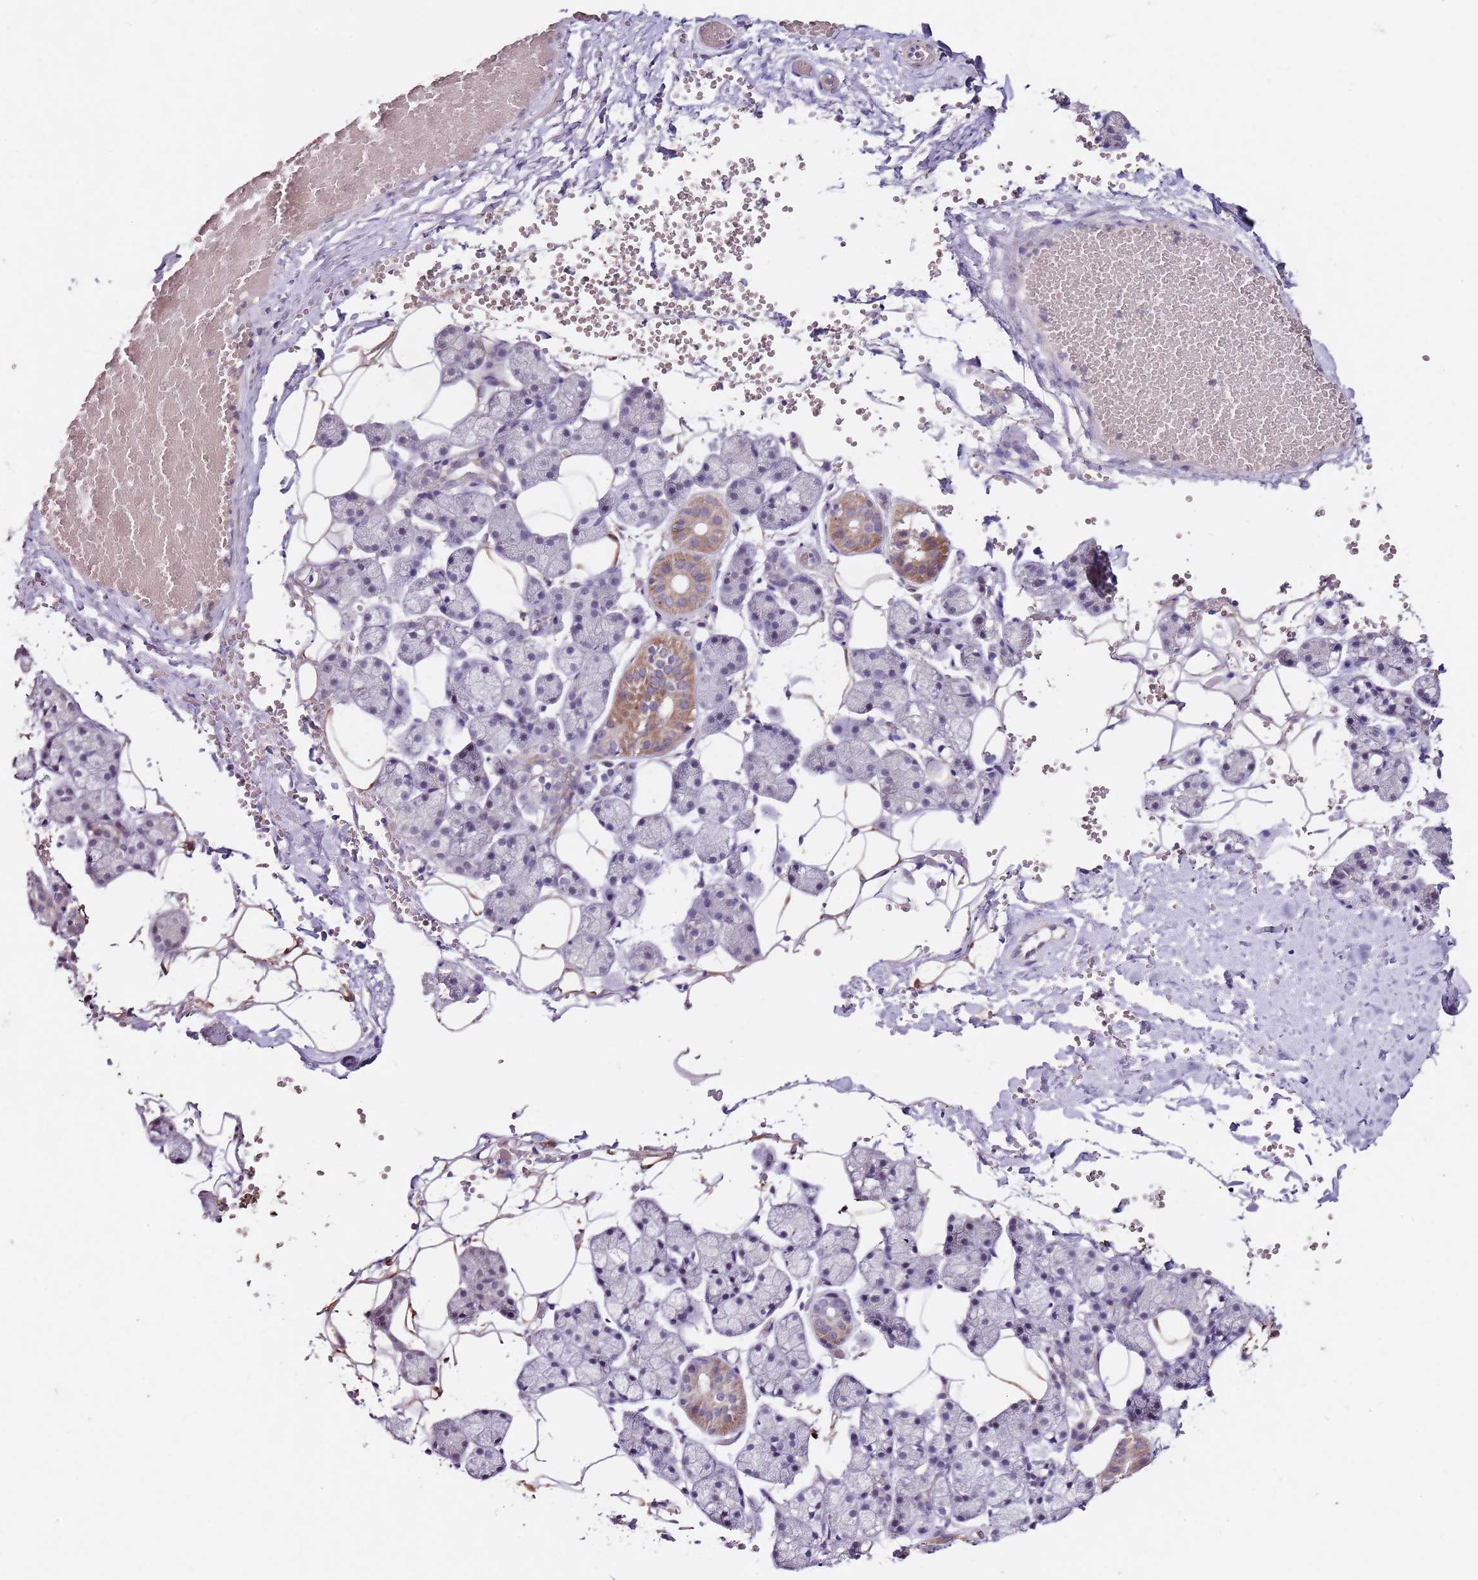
{"staining": {"intensity": "moderate", "quantity": "<25%", "location": "cytoplasmic/membranous"}, "tissue": "salivary gland", "cell_type": "Glandular cells", "image_type": "normal", "snomed": [{"axis": "morphology", "description": "Normal tissue, NOS"}, {"axis": "topography", "description": "Salivary gland"}], "caption": "DAB immunohistochemical staining of normal salivary gland reveals moderate cytoplasmic/membranous protein staining in approximately <25% of glandular cells. (brown staining indicates protein expression, while blue staining denotes nuclei).", "gene": "NRDE2", "patient": {"sex": "female", "age": 33}}